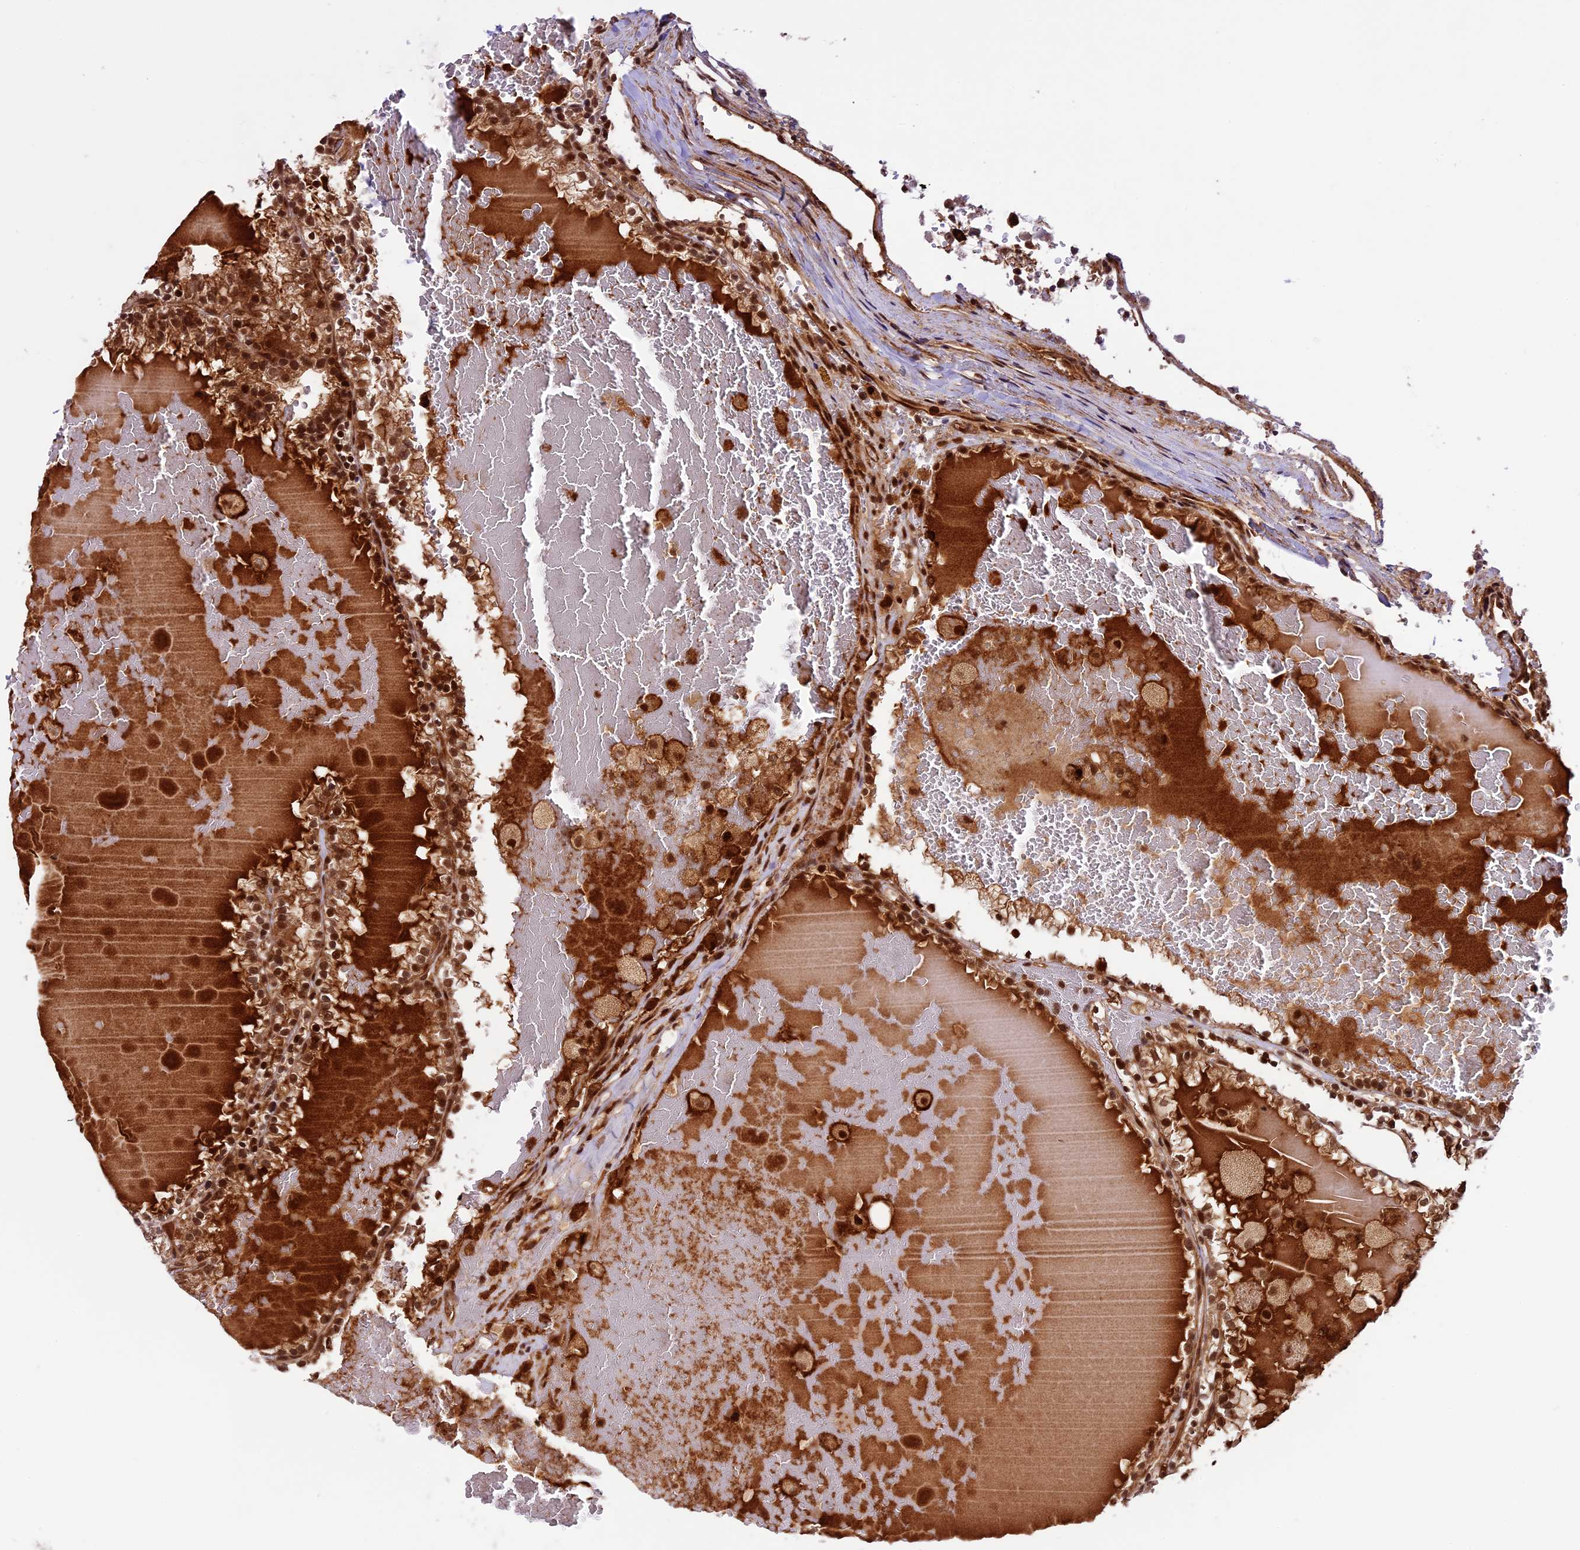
{"staining": {"intensity": "strong", "quantity": ">75%", "location": "cytoplasmic/membranous,nuclear"}, "tissue": "renal cancer", "cell_type": "Tumor cells", "image_type": "cancer", "snomed": [{"axis": "morphology", "description": "Adenocarcinoma, NOS"}, {"axis": "topography", "description": "Kidney"}], "caption": "Renal adenocarcinoma stained for a protein (brown) demonstrates strong cytoplasmic/membranous and nuclear positive staining in about >75% of tumor cells.", "gene": "DHX38", "patient": {"sex": "female", "age": 56}}